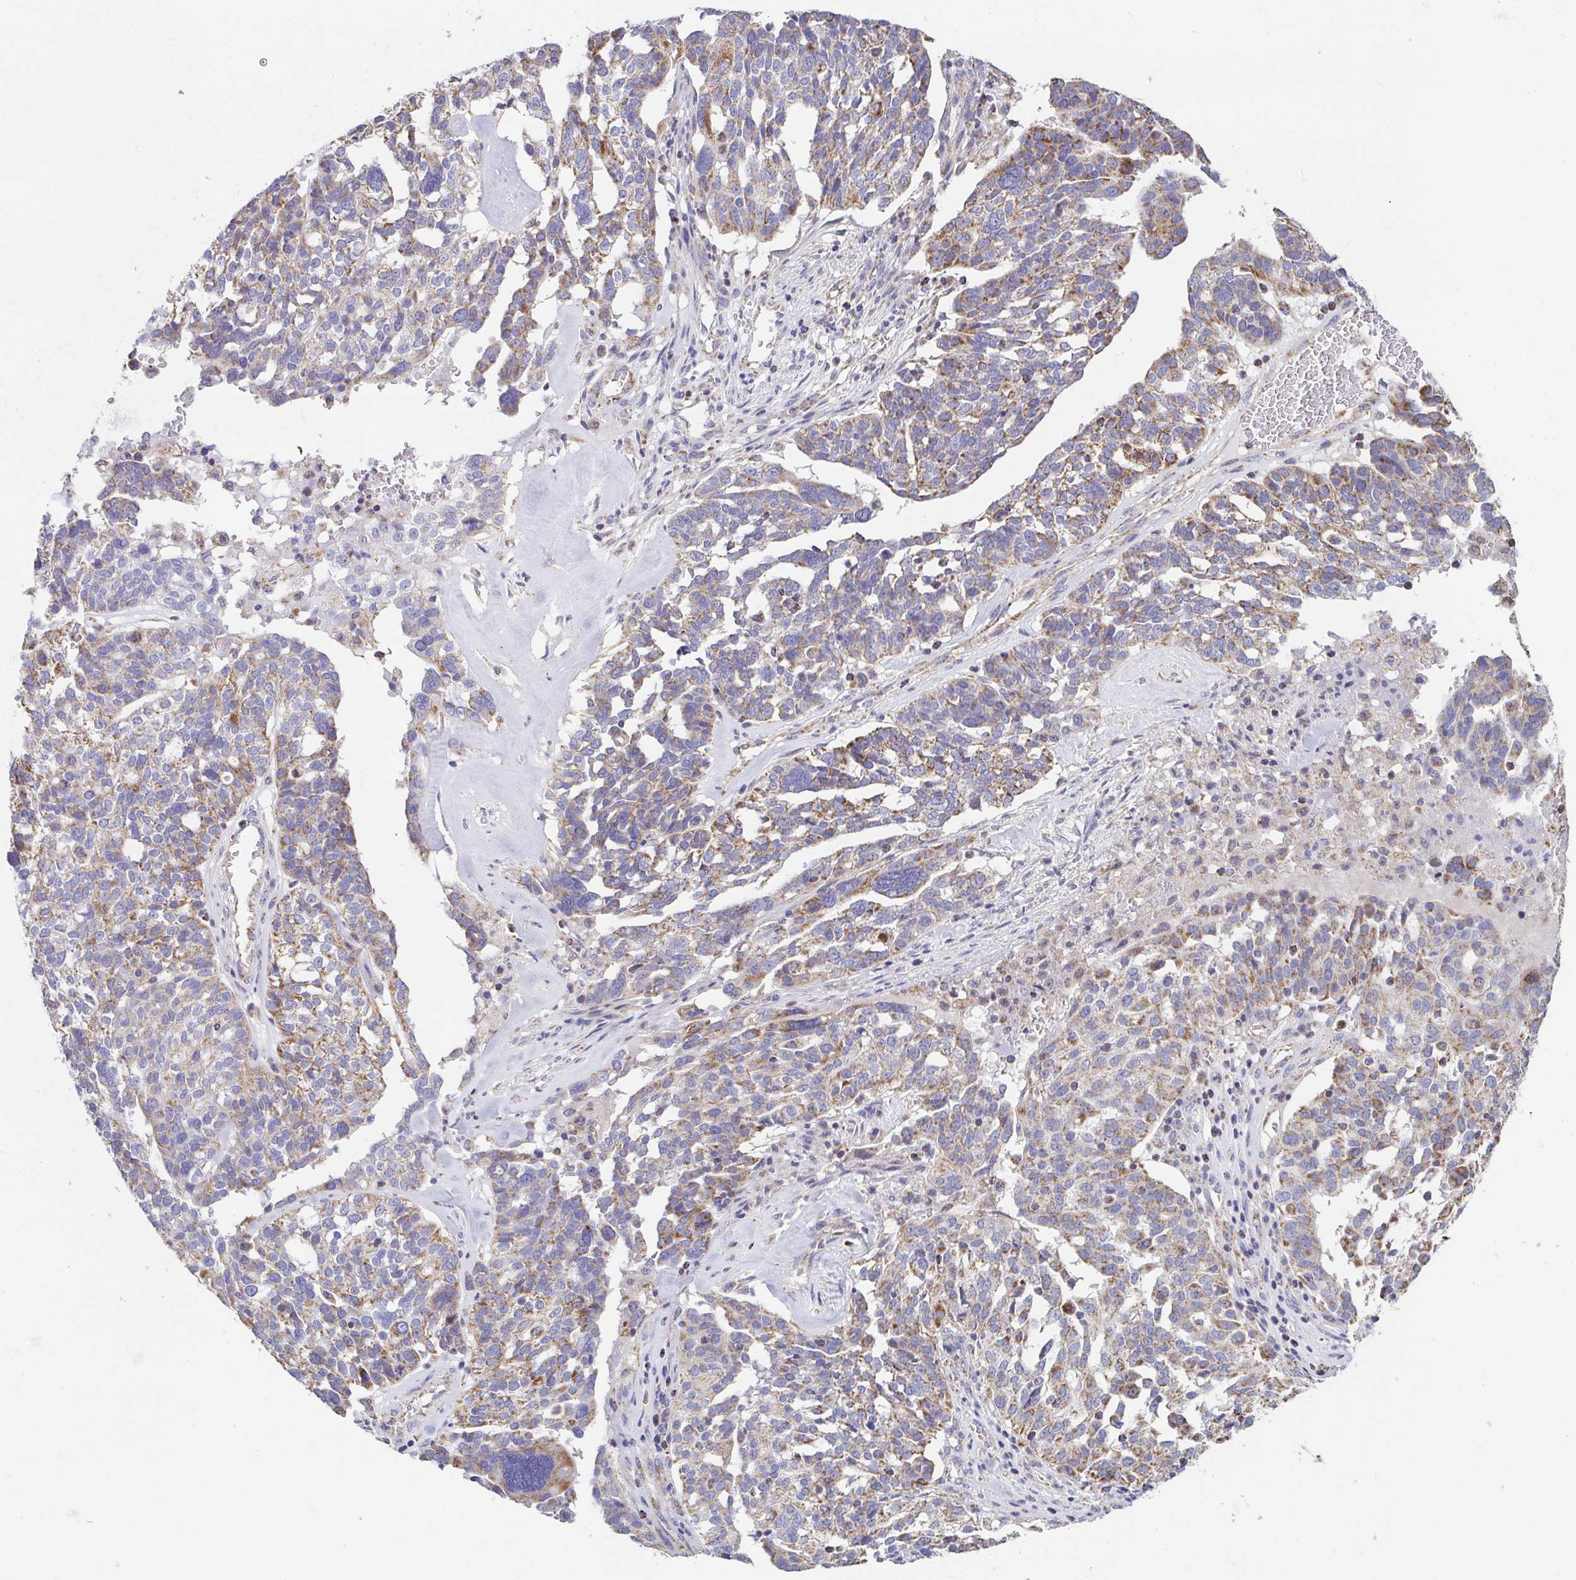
{"staining": {"intensity": "moderate", "quantity": "25%-75%", "location": "cytoplasmic/membranous"}, "tissue": "ovarian cancer", "cell_type": "Tumor cells", "image_type": "cancer", "snomed": [{"axis": "morphology", "description": "Cystadenocarcinoma, serous, NOS"}, {"axis": "topography", "description": "Ovary"}], "caption": "Tumor cells show moderate cytoplasmic/membranous staining in approximately 25%-75% of cells in ovarian cancer. (DAB = brown stain, brightfield microscopy at high magnification).", "gene": "GINM1", "patient": {"sex": "female", "age": 59}}